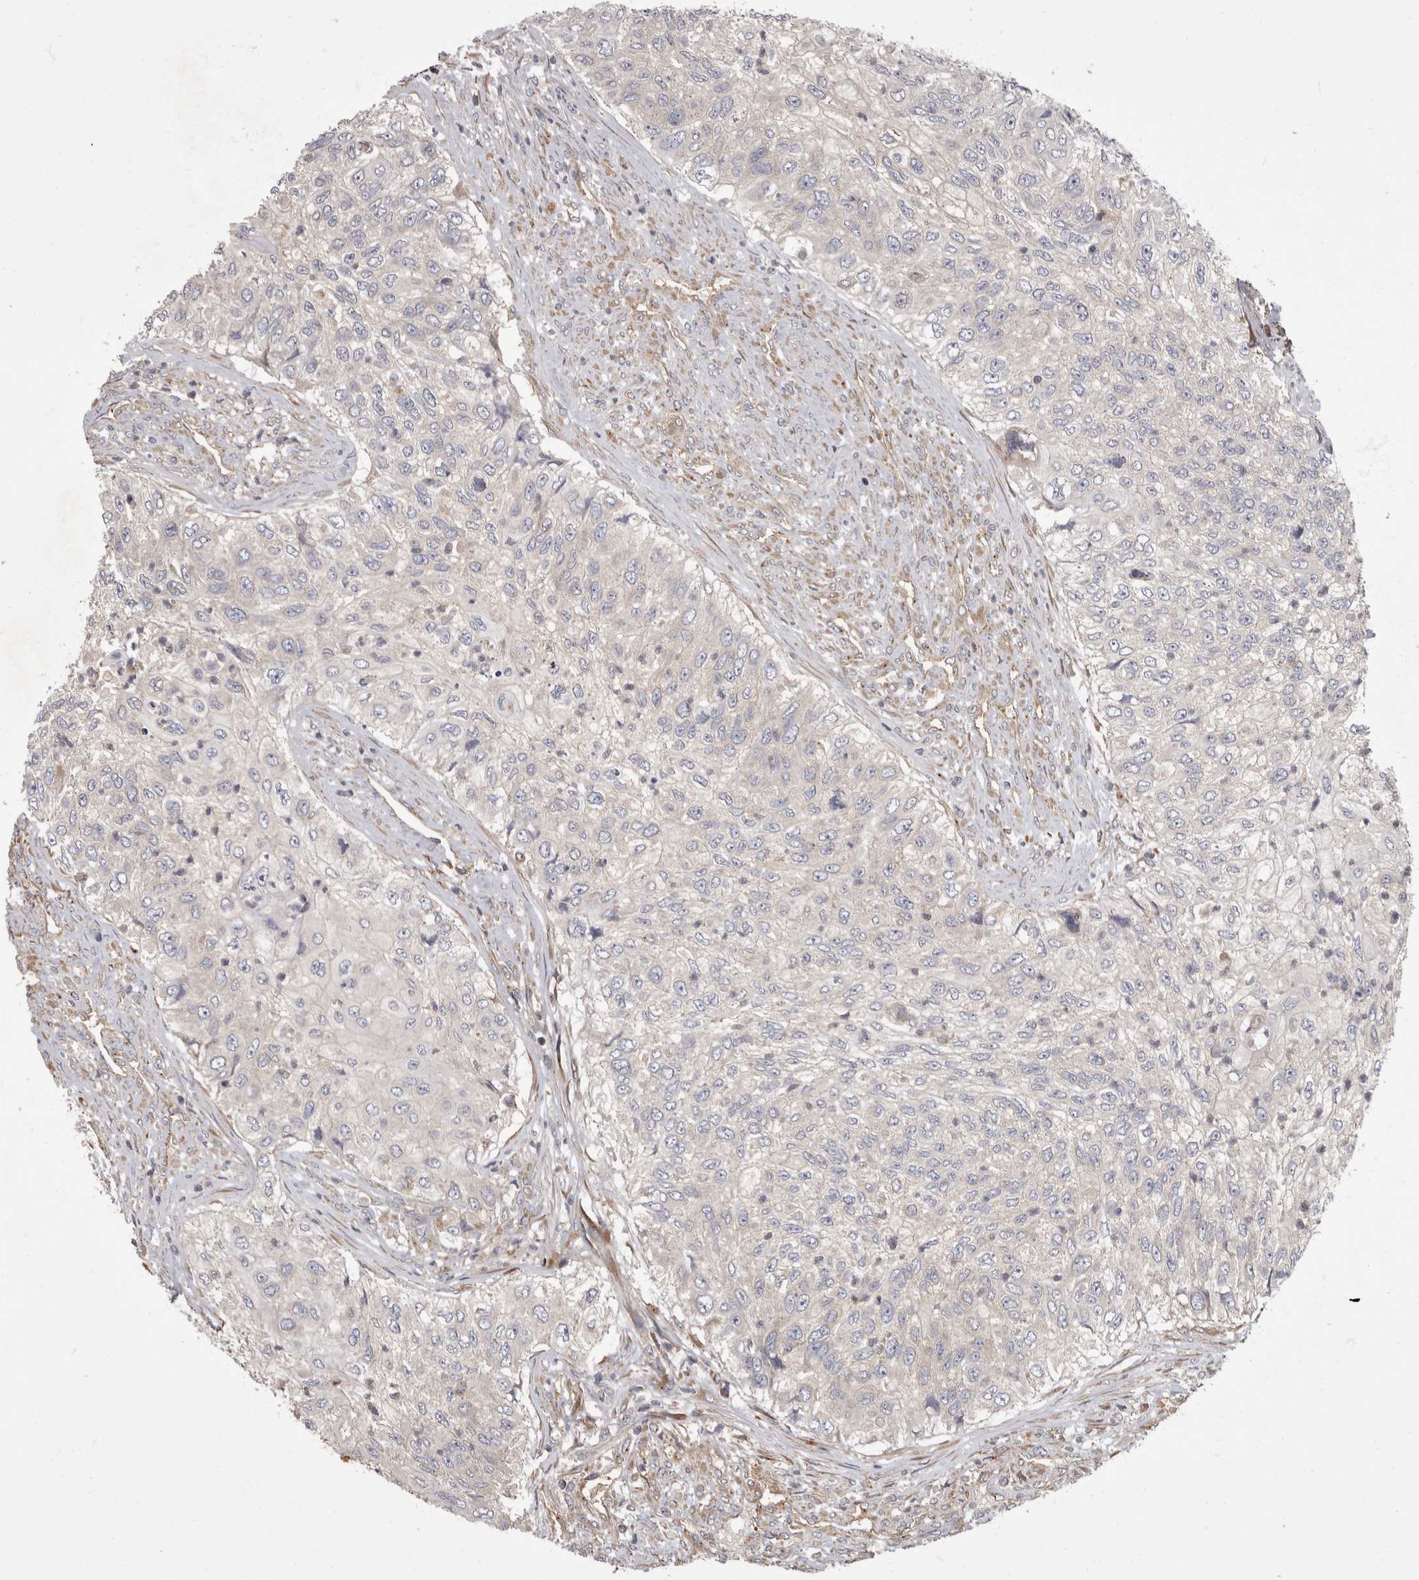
{"staining": {"intensity": "negative", "quantity": "none", "location": "none"}, "tissue": "urothelial cancer", "cell_type": "Tumor cells", "image_type": "cancer", "snomed": [{"axis": "morphology", "description": "Urothelial carcinoma, High grade"}, {"axis": "topography", "description": "Urinary bladder"}], "caption": "An image of urothelial carcinoma (high-grade) stained for a protein reveals no brown staining in tumor cells.", "gene": "HOOK3", "patient": {"sex": "female", "age": 60}}